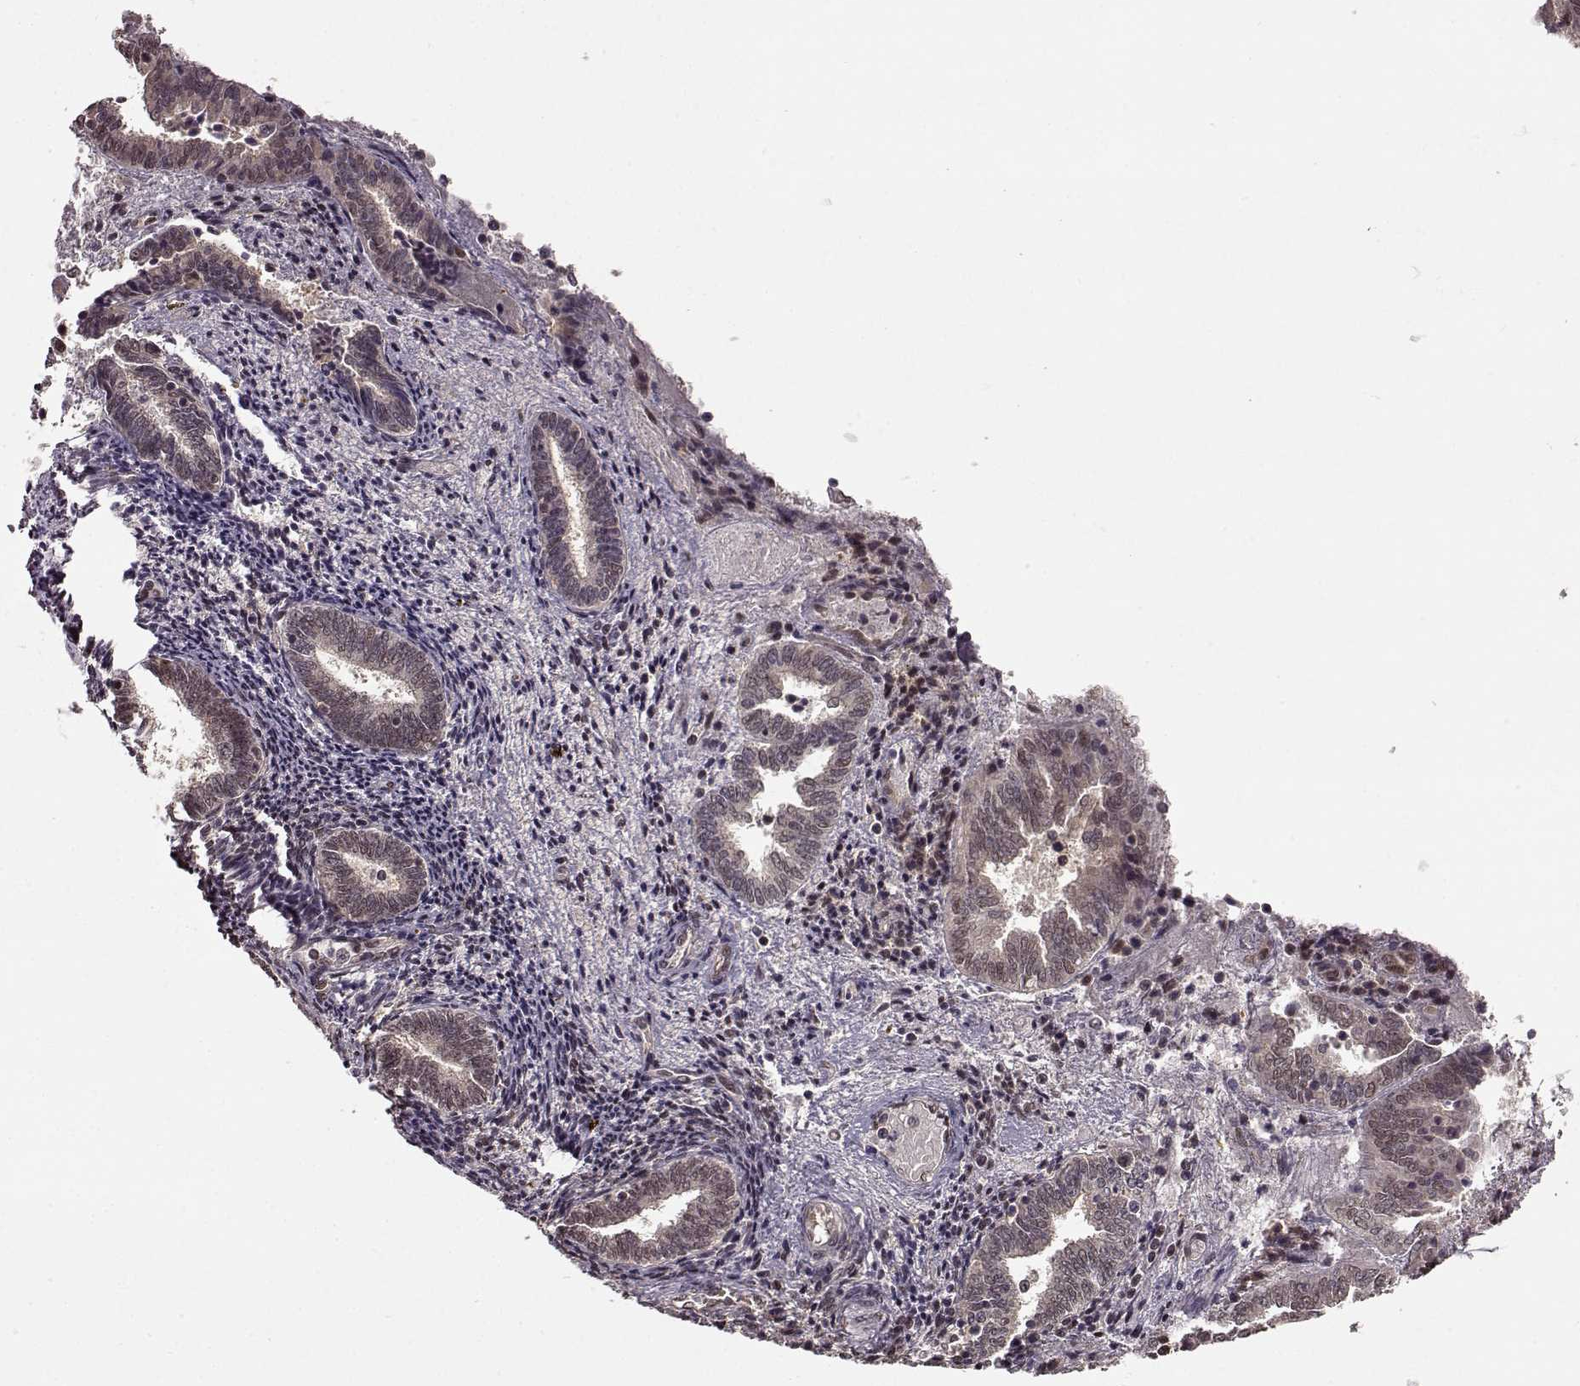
{"staining": {"intensity": "weak", "quantity": "25%-75%", "location": "nuclear"}, "tissue": "endometrium", "cell_type": "Cells in endometrial stroma", "image_type": "normal", "snomed": [{"axis": "morphology", "description": "Normal tissue, NOS"}, {"axis": "topography", "description": "Endometrium"}], "caption": "Endometrium stained with a protein marker shows weak staining in cells in endometrial stroma.", "gene": "FTO", "patient": {"sex": "female", "age": 42}}